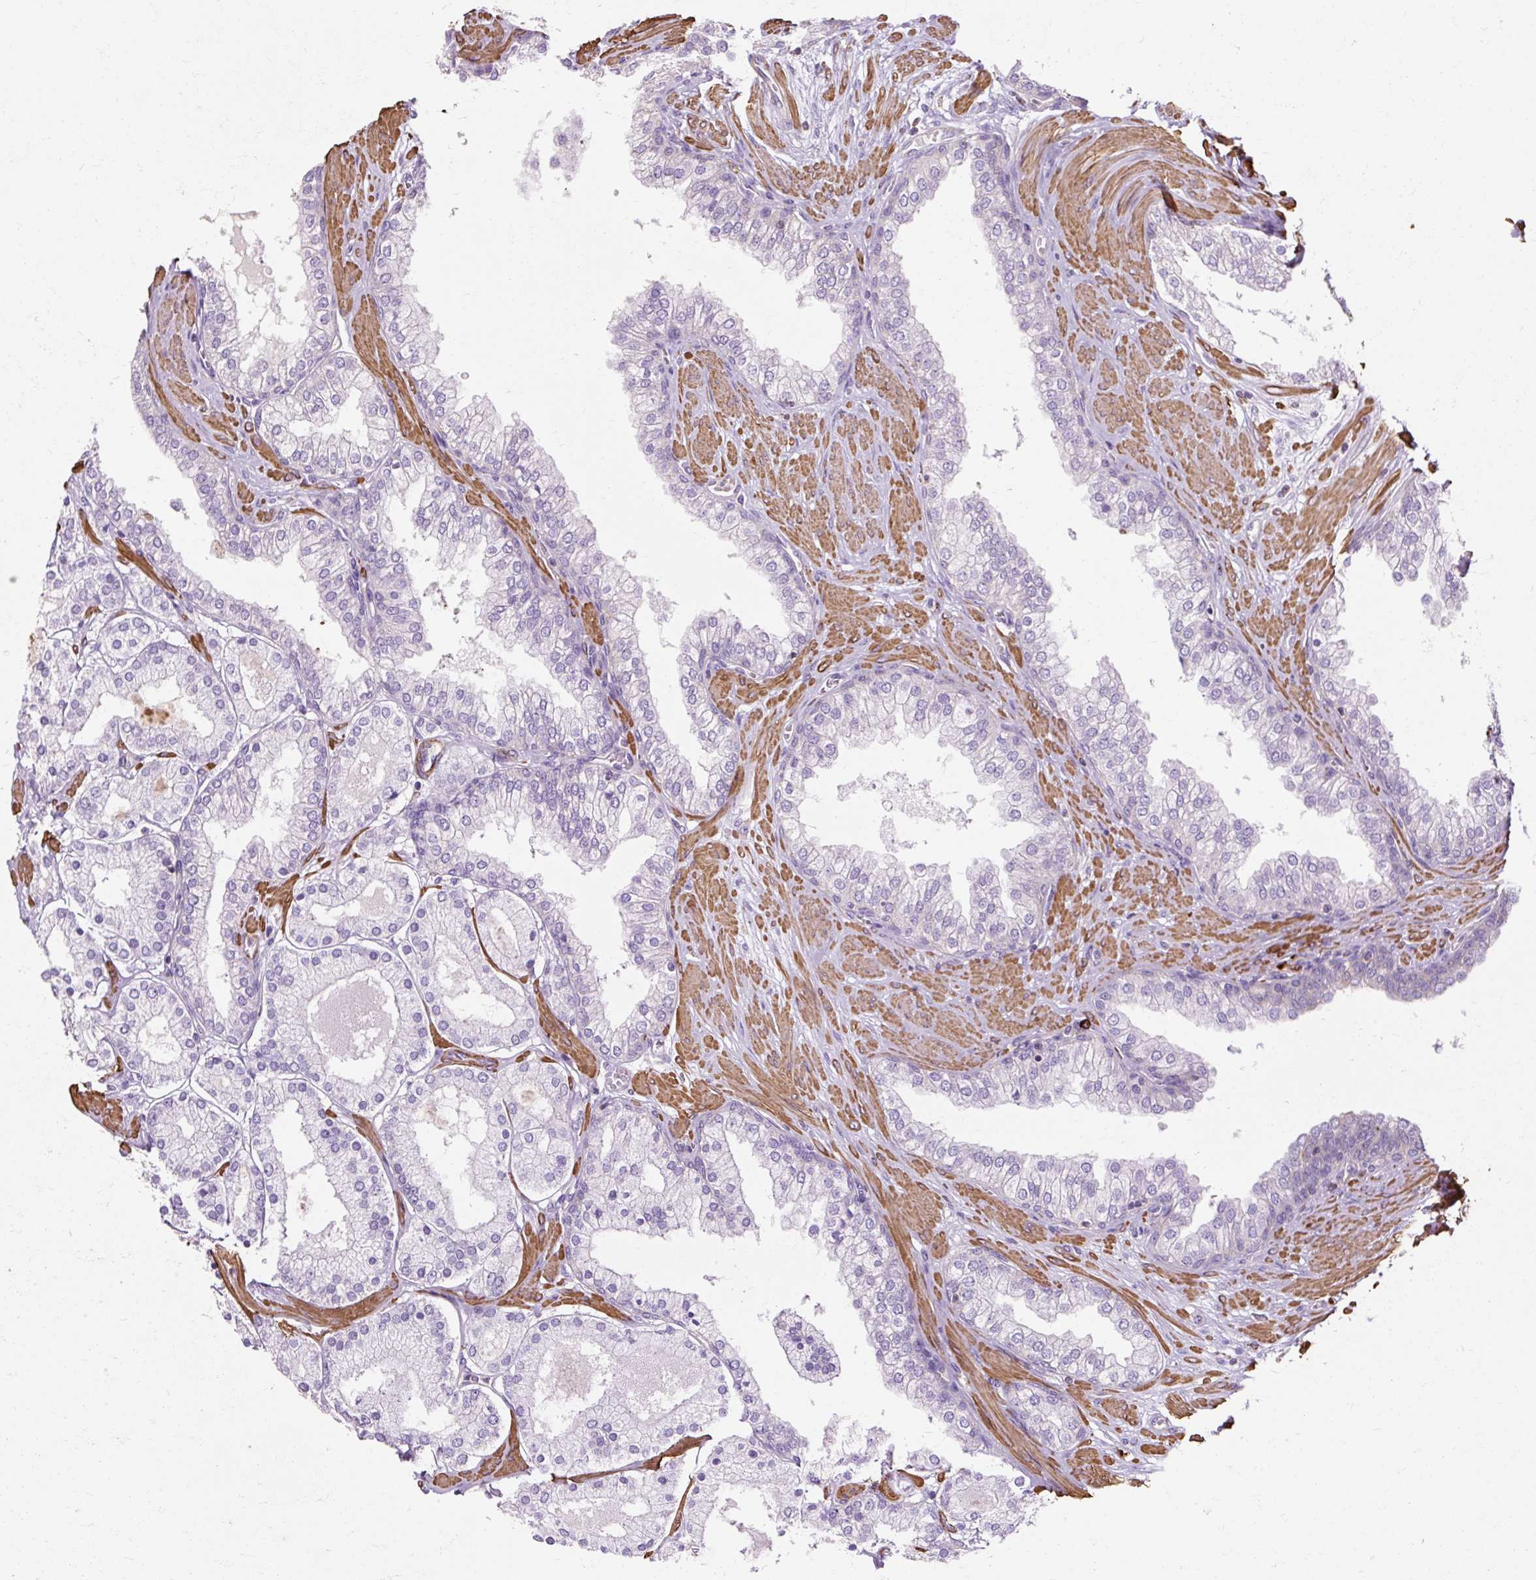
{"staining": {"intensity": "negative", "quantity": "none", "location": "none"}, "tissue": "prostate cancer", "cell_type": "Tumor cells", "image_type": "cancer", "snomed": [{"axis": "morphology", "description": "Adenocarcinoma, Low grade"}, {"axis": "topography", "description": "Prostate"}], "caption": "This is a image of IHC staining of prostate adenocarcinoma (low-grade), which shows no positivity in tumor cells.", "gene": "TBC1D2B", "patient": {"sex": "male", "age": 42}}